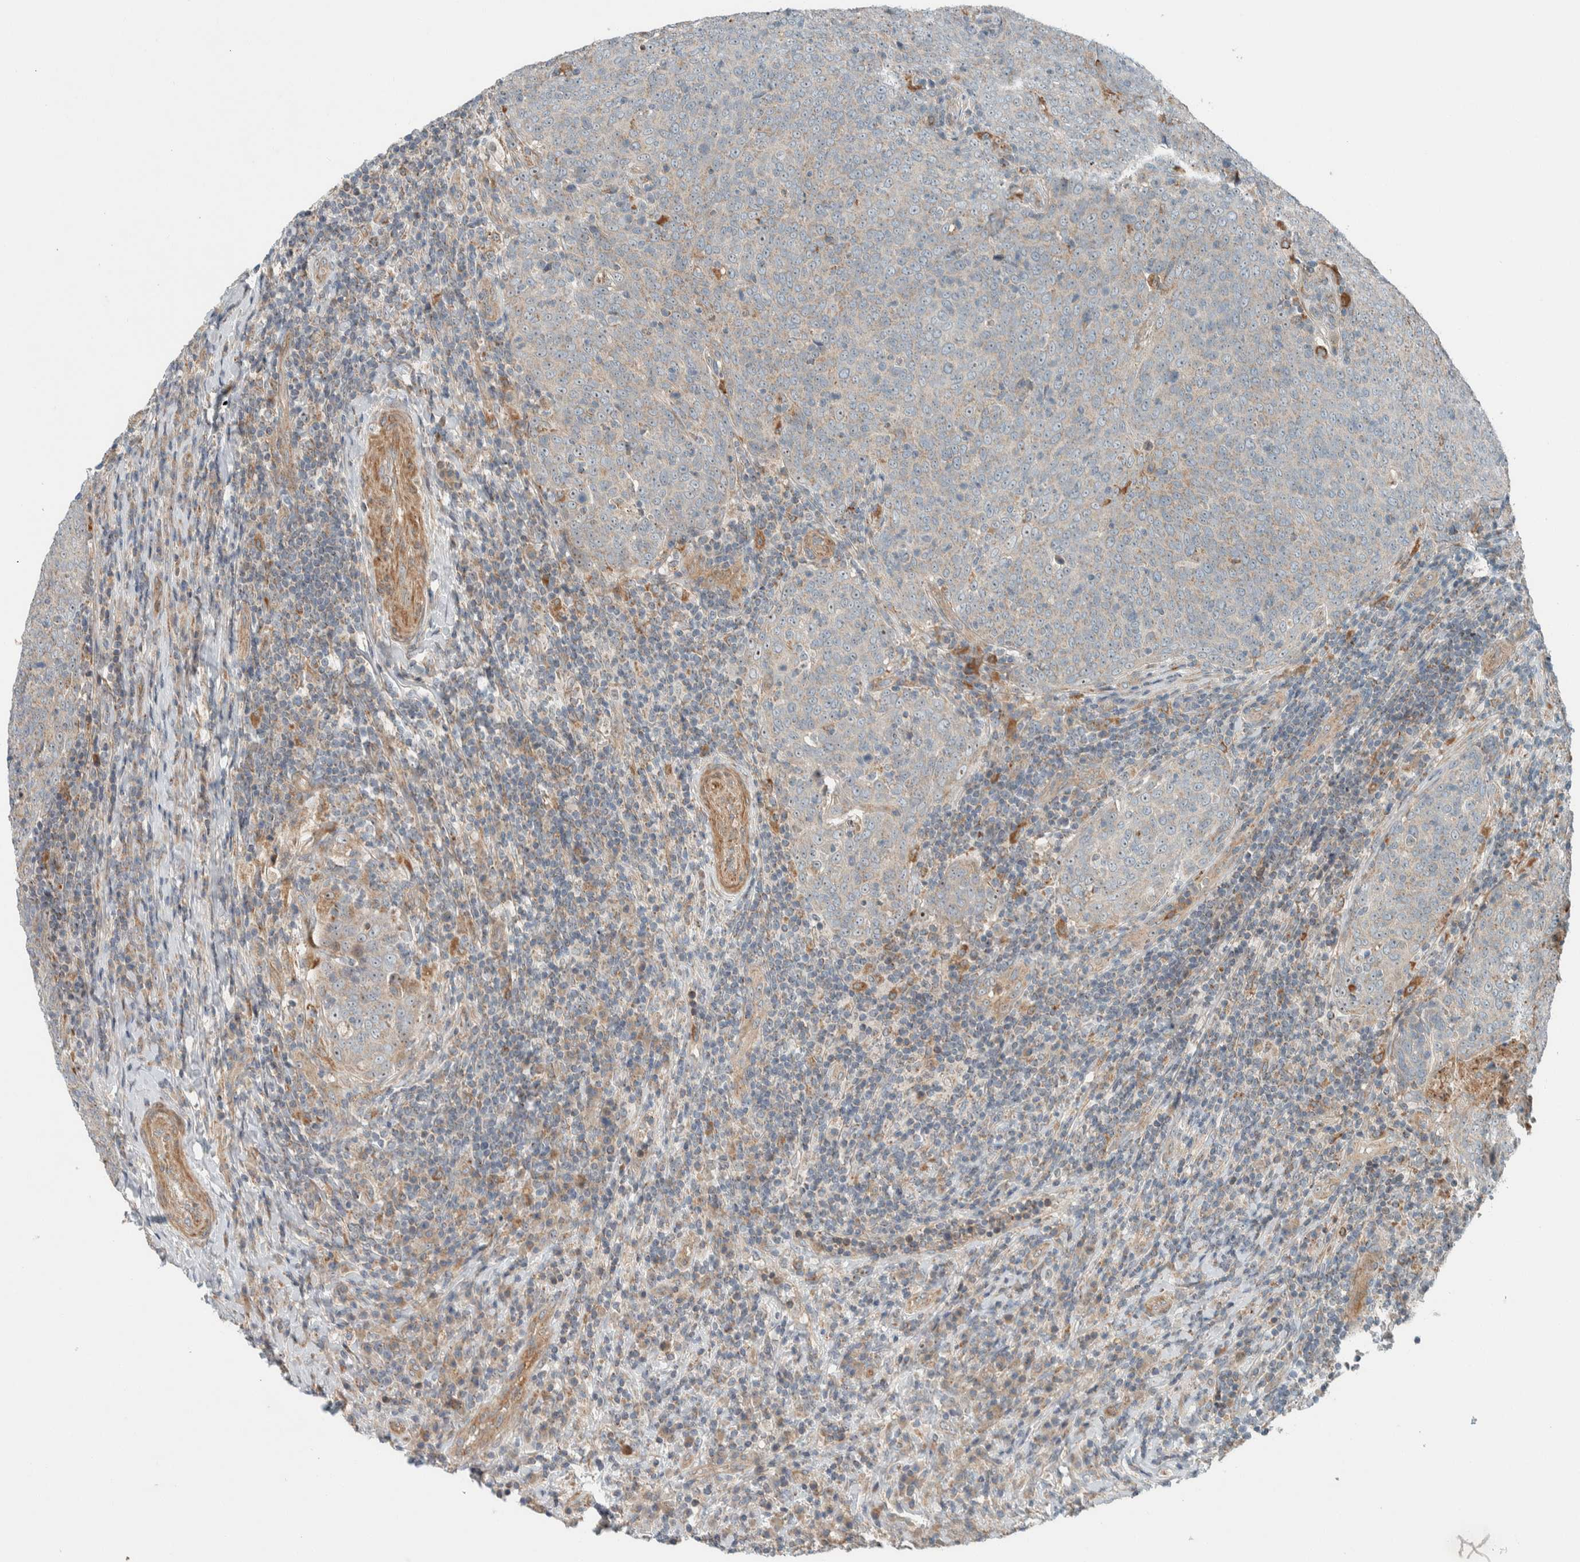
{"staining": {"intensity": "weak", "quantity": "<25%", "location": "cytoplasmic/membranous"}, "tissue": "head and neck cancer", "cell_type": "Tumor cells", "image_type": "cancer", "snomed": [{"axis": "morphology", "description": "Squamous cell carcinoma, NOS"}, {"axis": "morphology", "description": "Squamous cell carcinoma, metastatic, NOS"}, {"axis": "topography", "description": "Lymph node"}, {"axis": "topography", "description": "Head-Neck"}], "caption": "This image is of head and neck metastatic squamous cell carcinoma stained with immunohistochemistry (IHC) to label a protein in brown with the nuclei are counter-stained blue. There is no expression in tumor cells.", "gene": "SLFN12L", "patient": {"sex": "male", "age": 62}}